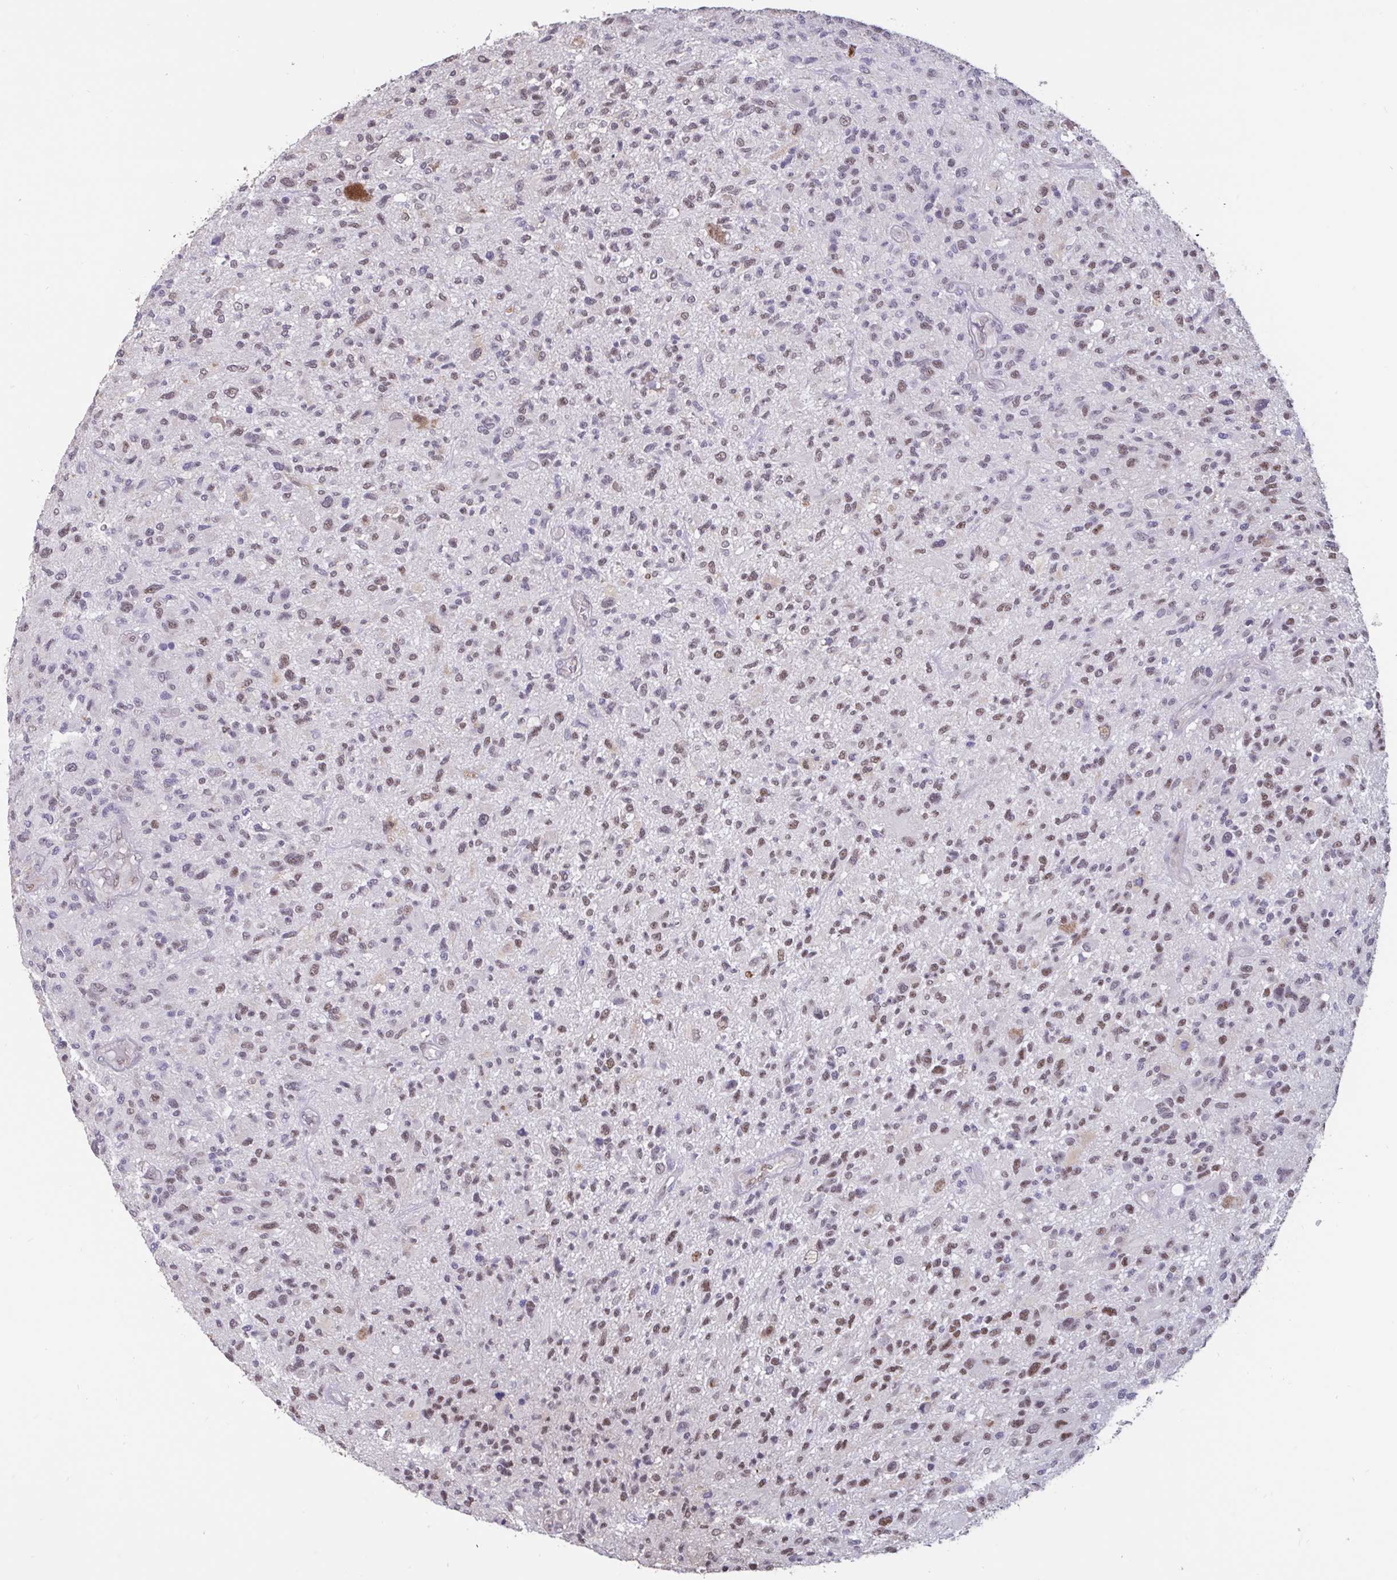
{"staining": {"intensity": "moderate", "quantity": "25%-75%", "location": "nuclear"}, "tissue": "glioma", "cell_type": "Tumor cells", "image_type": "cancer", "snomed": [{"axis": "morphology", "description": "Glioma, malignant, High grade"}, {"axis": "topography", "description": "Brain"}], "caption": "A photomicrograph of human glioma stained for a protein shows moderate nuclear brown staining in tumor cells.", "gene": "DDX39A", "patient": {"sex": "male", "age": 47}}